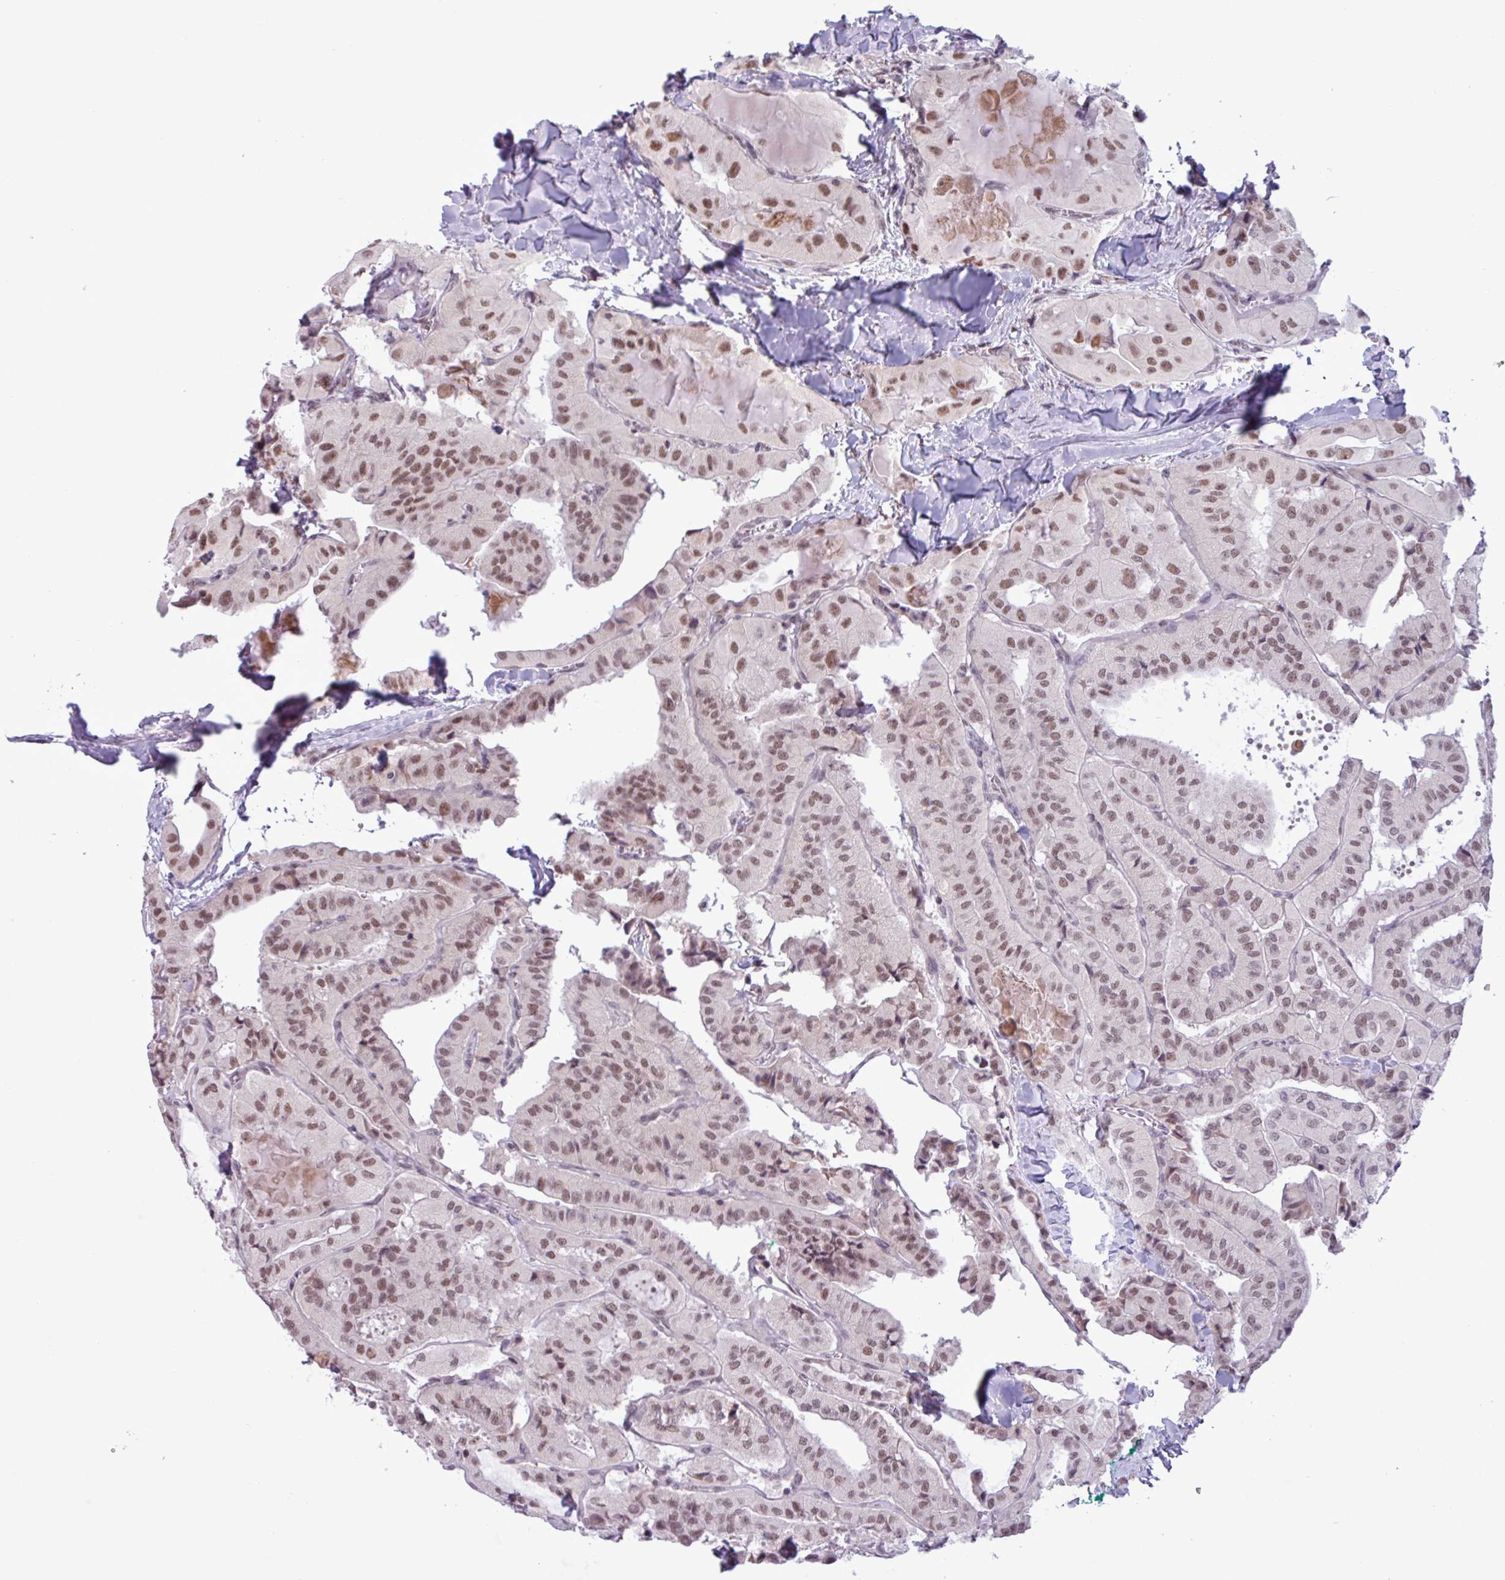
{"staining": {"intensity": "moderate", "quantity": ">75%", "location": "nuclear"}, "tissue": "thyroid cancer", "cell_type": "Tumor cells", "image_type": "cancer", "snomed": [{"axis": "morphology", "description": "Normal tissue, NOS"}, {"axis": "morphology", "description": "Papillary adenocarcinoma, NOS"}, {"axis": "topography", "description": "Thyroid gland"}], "caption": "A photomicrograph of human papillary adenocarcinoma (thyroid) stained for a protein reveals moderate nuclear brown staining in tumor cells.", "gene": "NOTCH2", "patient": {"sex": "female", "age": 59}}